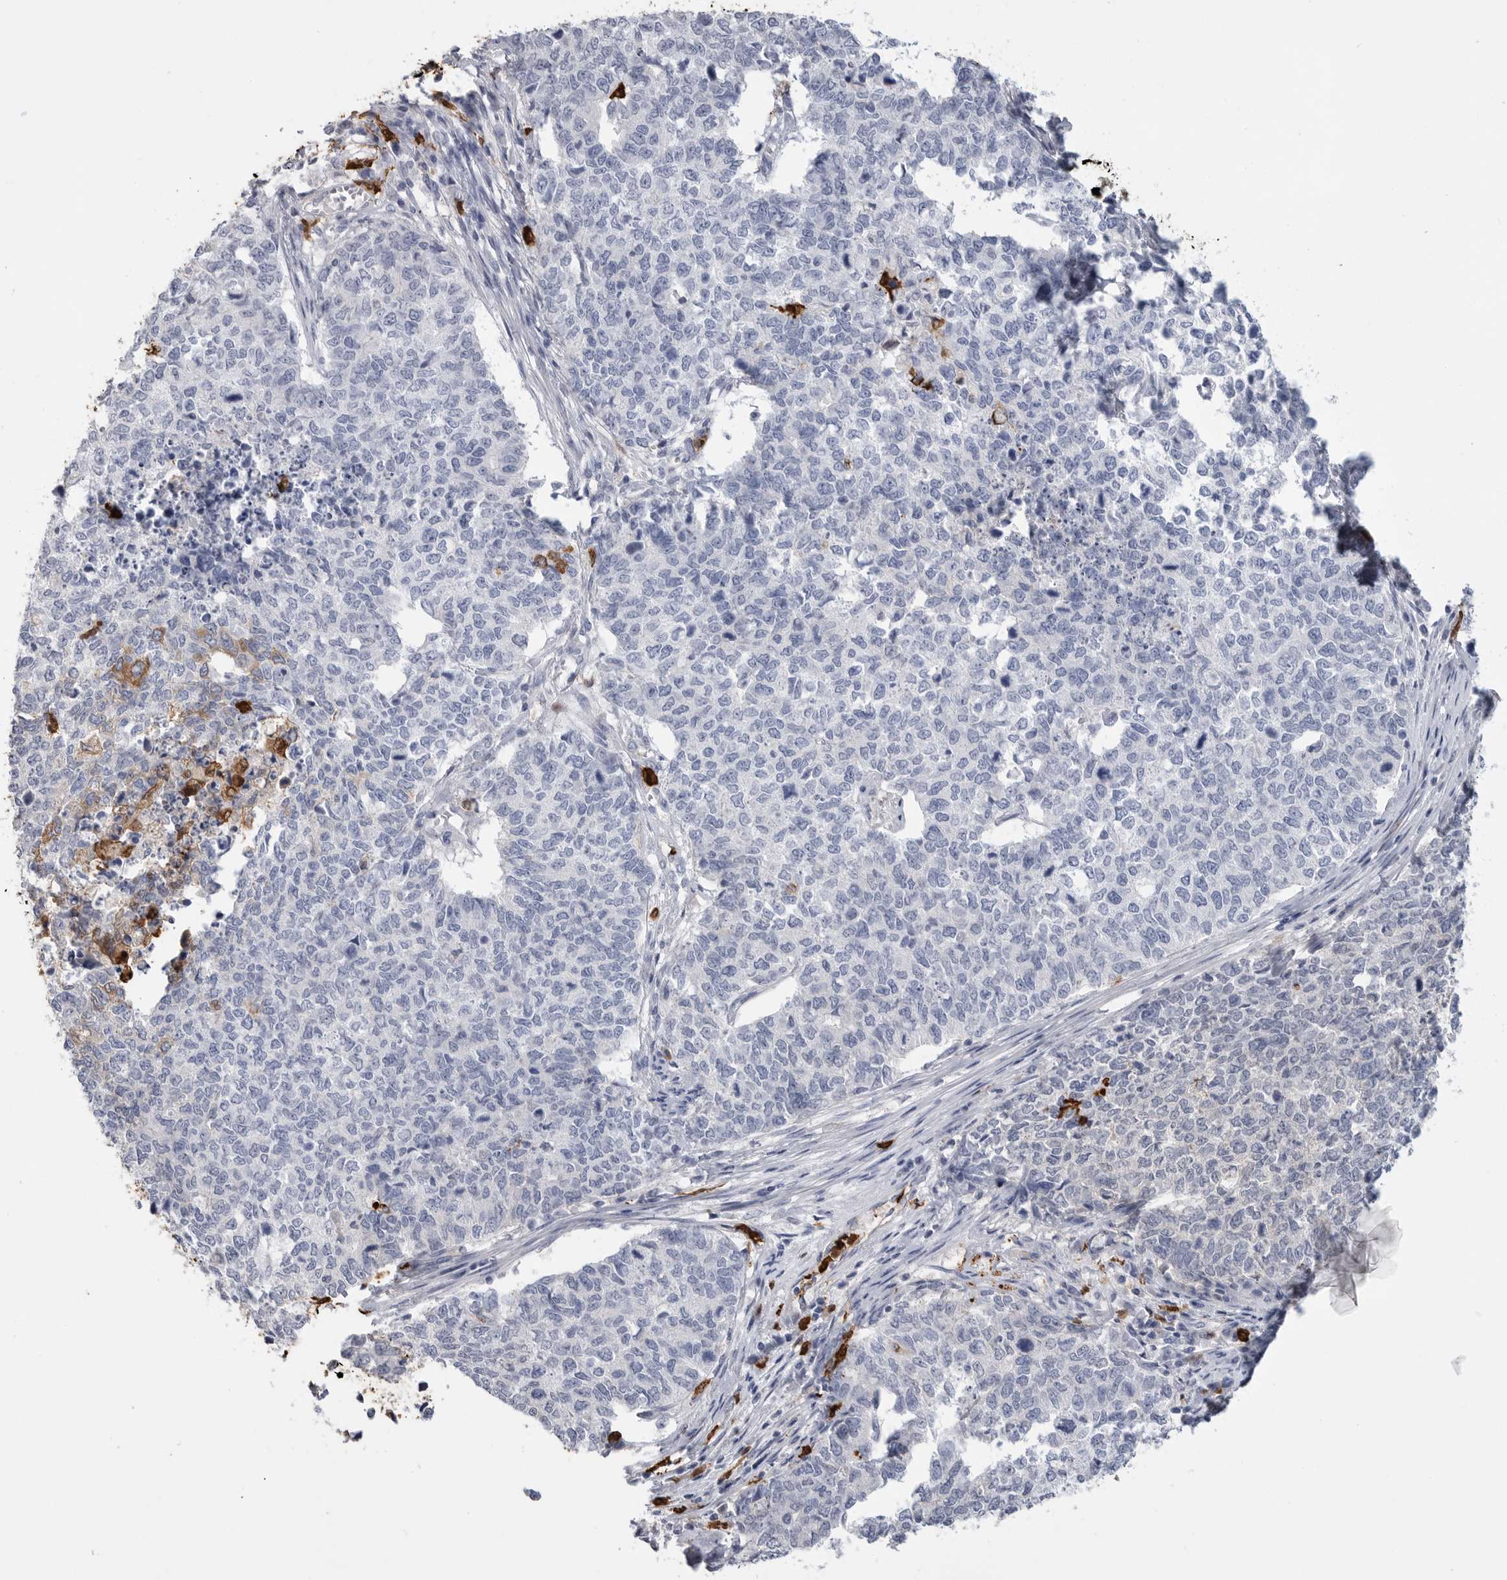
{"staining": {"intensity": "negative", "quantity": "none", "location": "none"}, "tissue": "cervical cancer", "cell_type": "Tumor cells", "image_type": "cancer", "snomed": [{"axis": "morphology", "description": "Squamous cell carcinoma, NOS"}, {"axis": "topography", "description": "Cervix"}], "caption": "Tumor cells show no significant protein staining in cervical cancer.", "gene": "CYB561D1", "patient": {"sex": "female", "age": 63}}